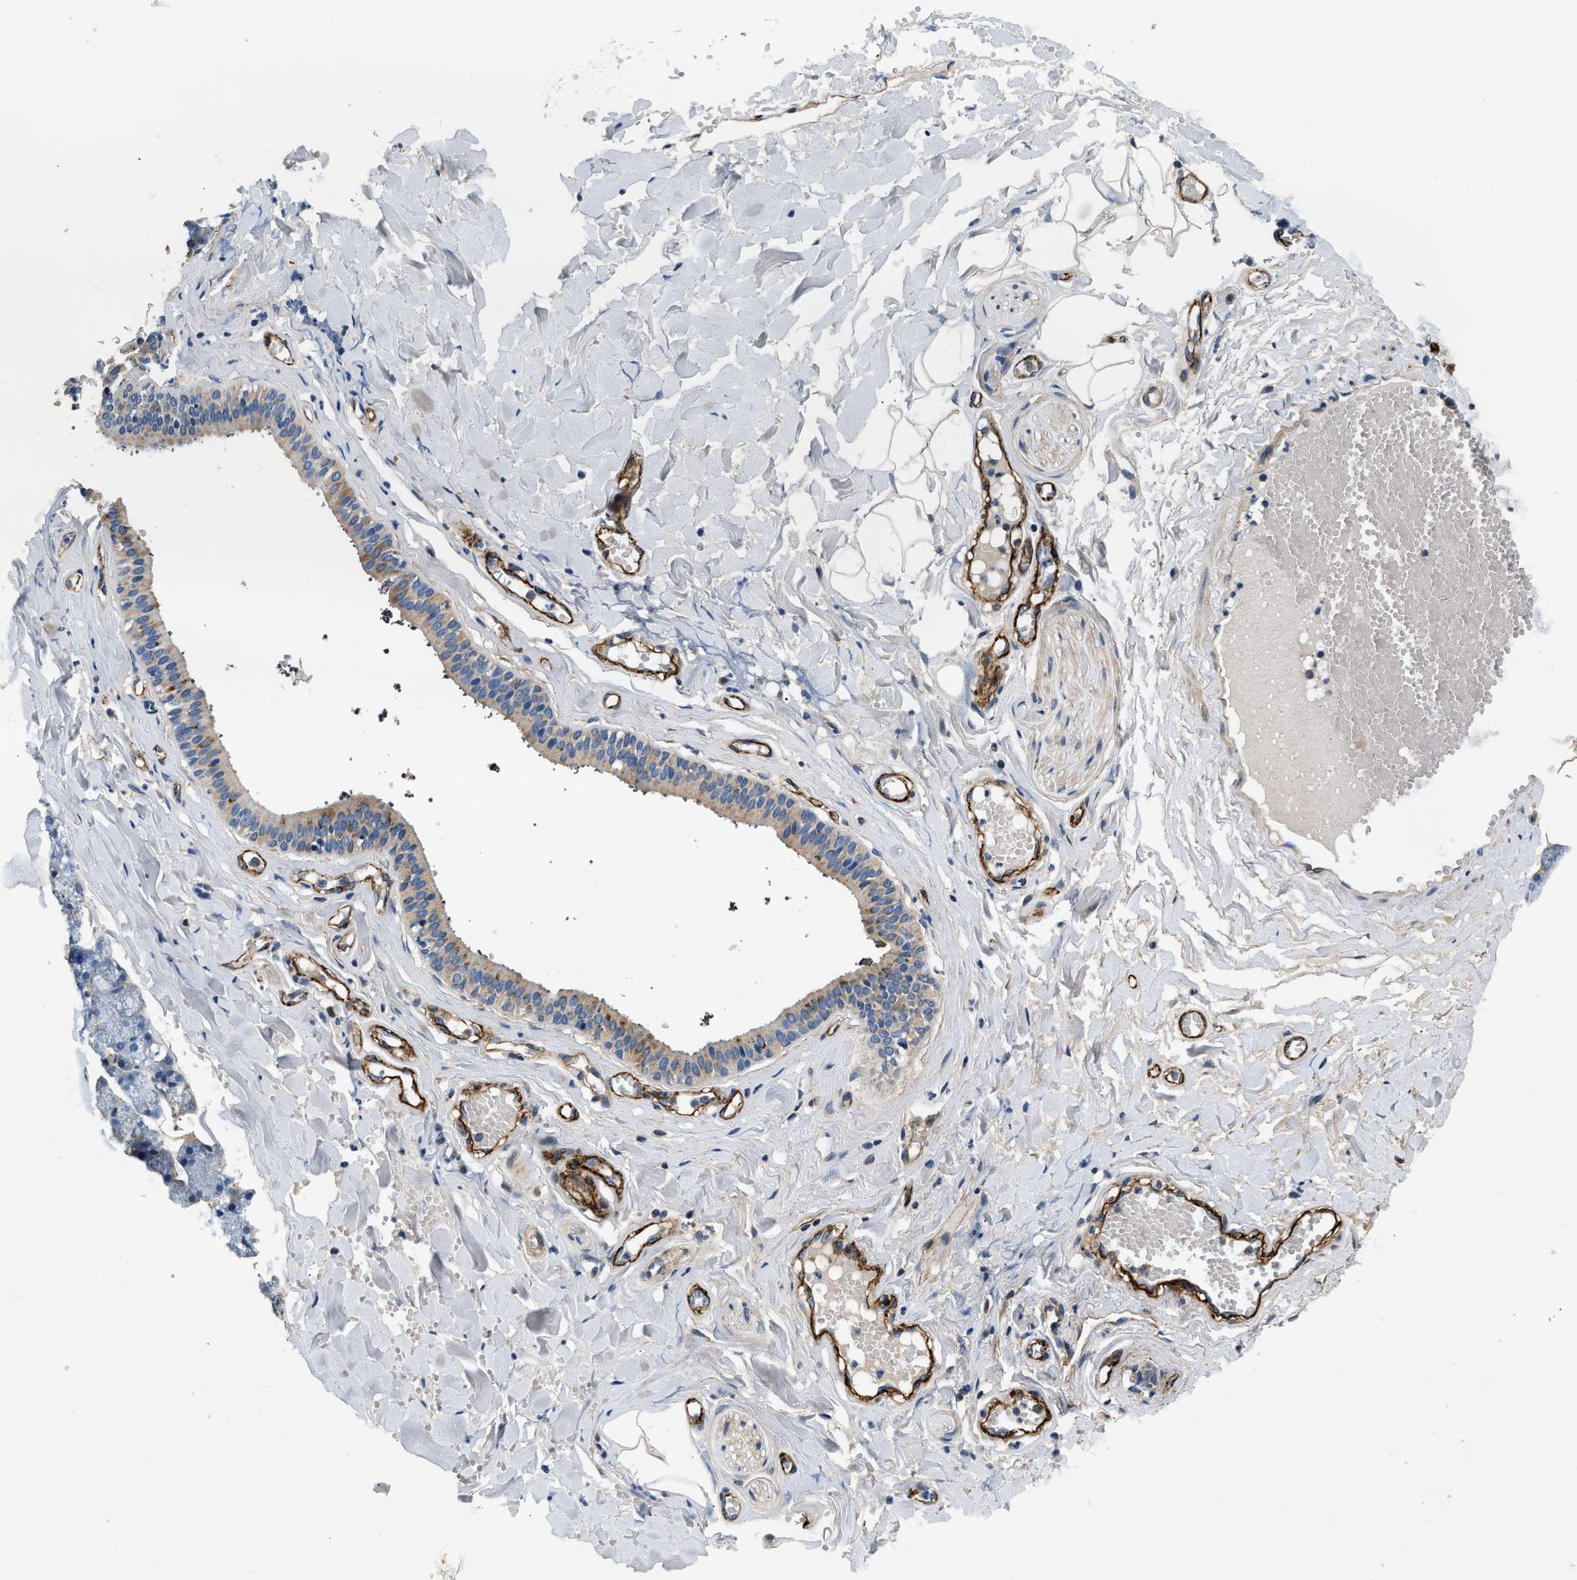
{"staining": {"intensity": "moderate", "quantity": "25%-75%", "location": "cytoplasmic/membranous"}, "tissue": "salivary gland", "cell_type": "Glandular cells", "image_type": "normal", "snomed": [{"axis": "morphology", "description": "Normal tissue, NOS"}, {"axis": "topography", "description": "Salivary gland"}], "caption": "Immunohistochemistry (IHC) (DAB (3,3'-diaminobenzidine)) staining of unremarkable human salivary gland exhibits moderate cytoplasmic/membranous protein expression in about 25%-75% of glandular cells. Ihc stains the protein of interest in brown and the nuclei are stained blue.", "gene": "NME6", "patient": {"sex": "male", "age": 62}}